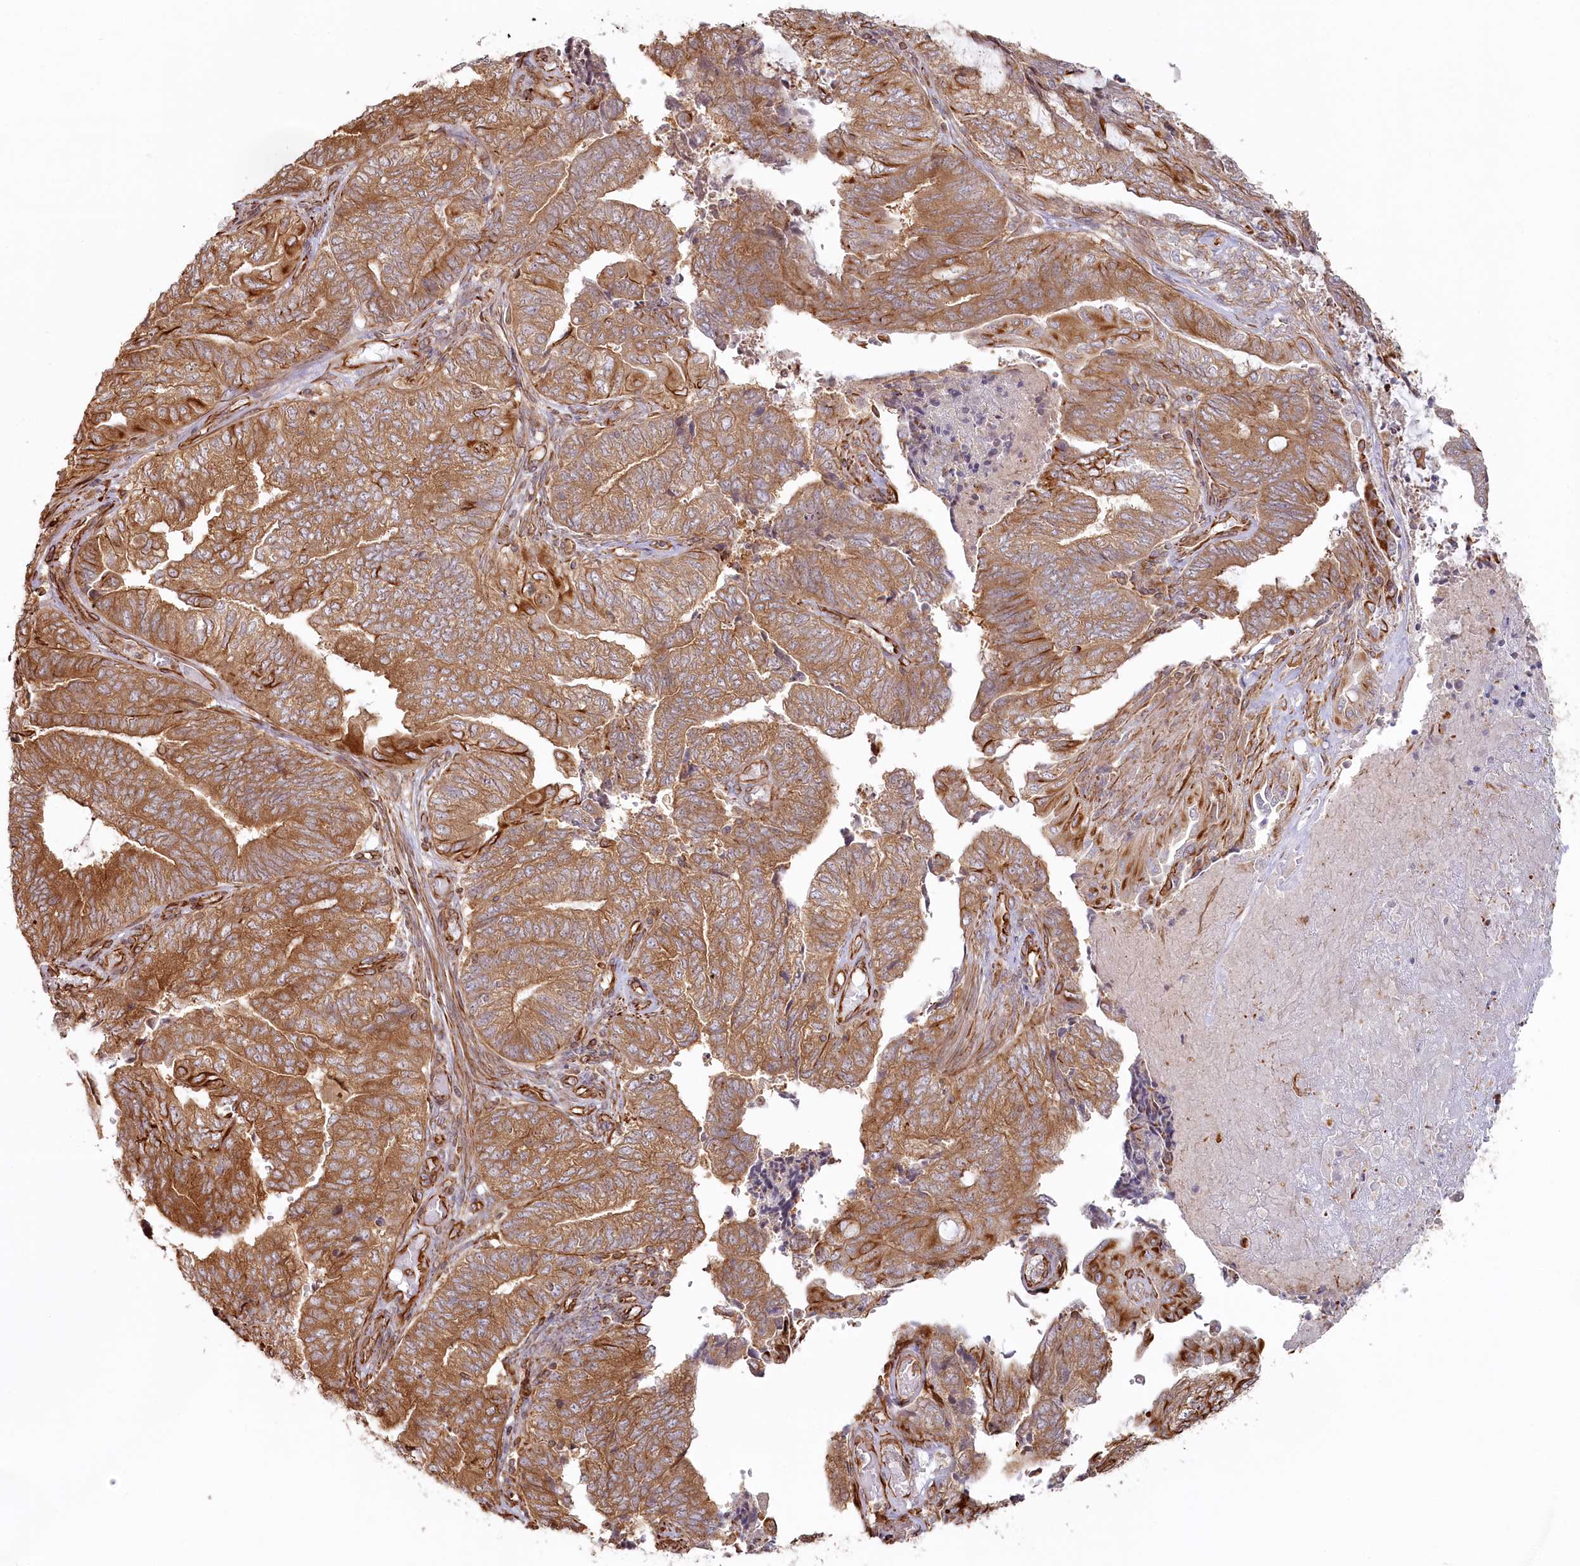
{"staining": {"intensity": "moderate", "quantity": ">75%", "location": "cytoplasmic/membranous"}, "tissue": "endometrial cancer", "cell_type": "Tumor cells", "image_type": "cancer", "snomed": [{"axis": "morphology", "description": "Adenocarcinoma, NOS"}, {"axis": "topography", "description": "Uterus"}, {"axis": "topography", "description": "Endometrium"}], "caption": "This micrograph reveals endometrial cancer (adenocarcinoma) stained with immunohistochemistry to label a protein in brown. The cytoplasmic/membranous of tumor cells show moderate positivity for the protein. Nuclei are counter-stained blue.", "gene": "TTC1", "patient": {"sex": "female", "age": 70}}